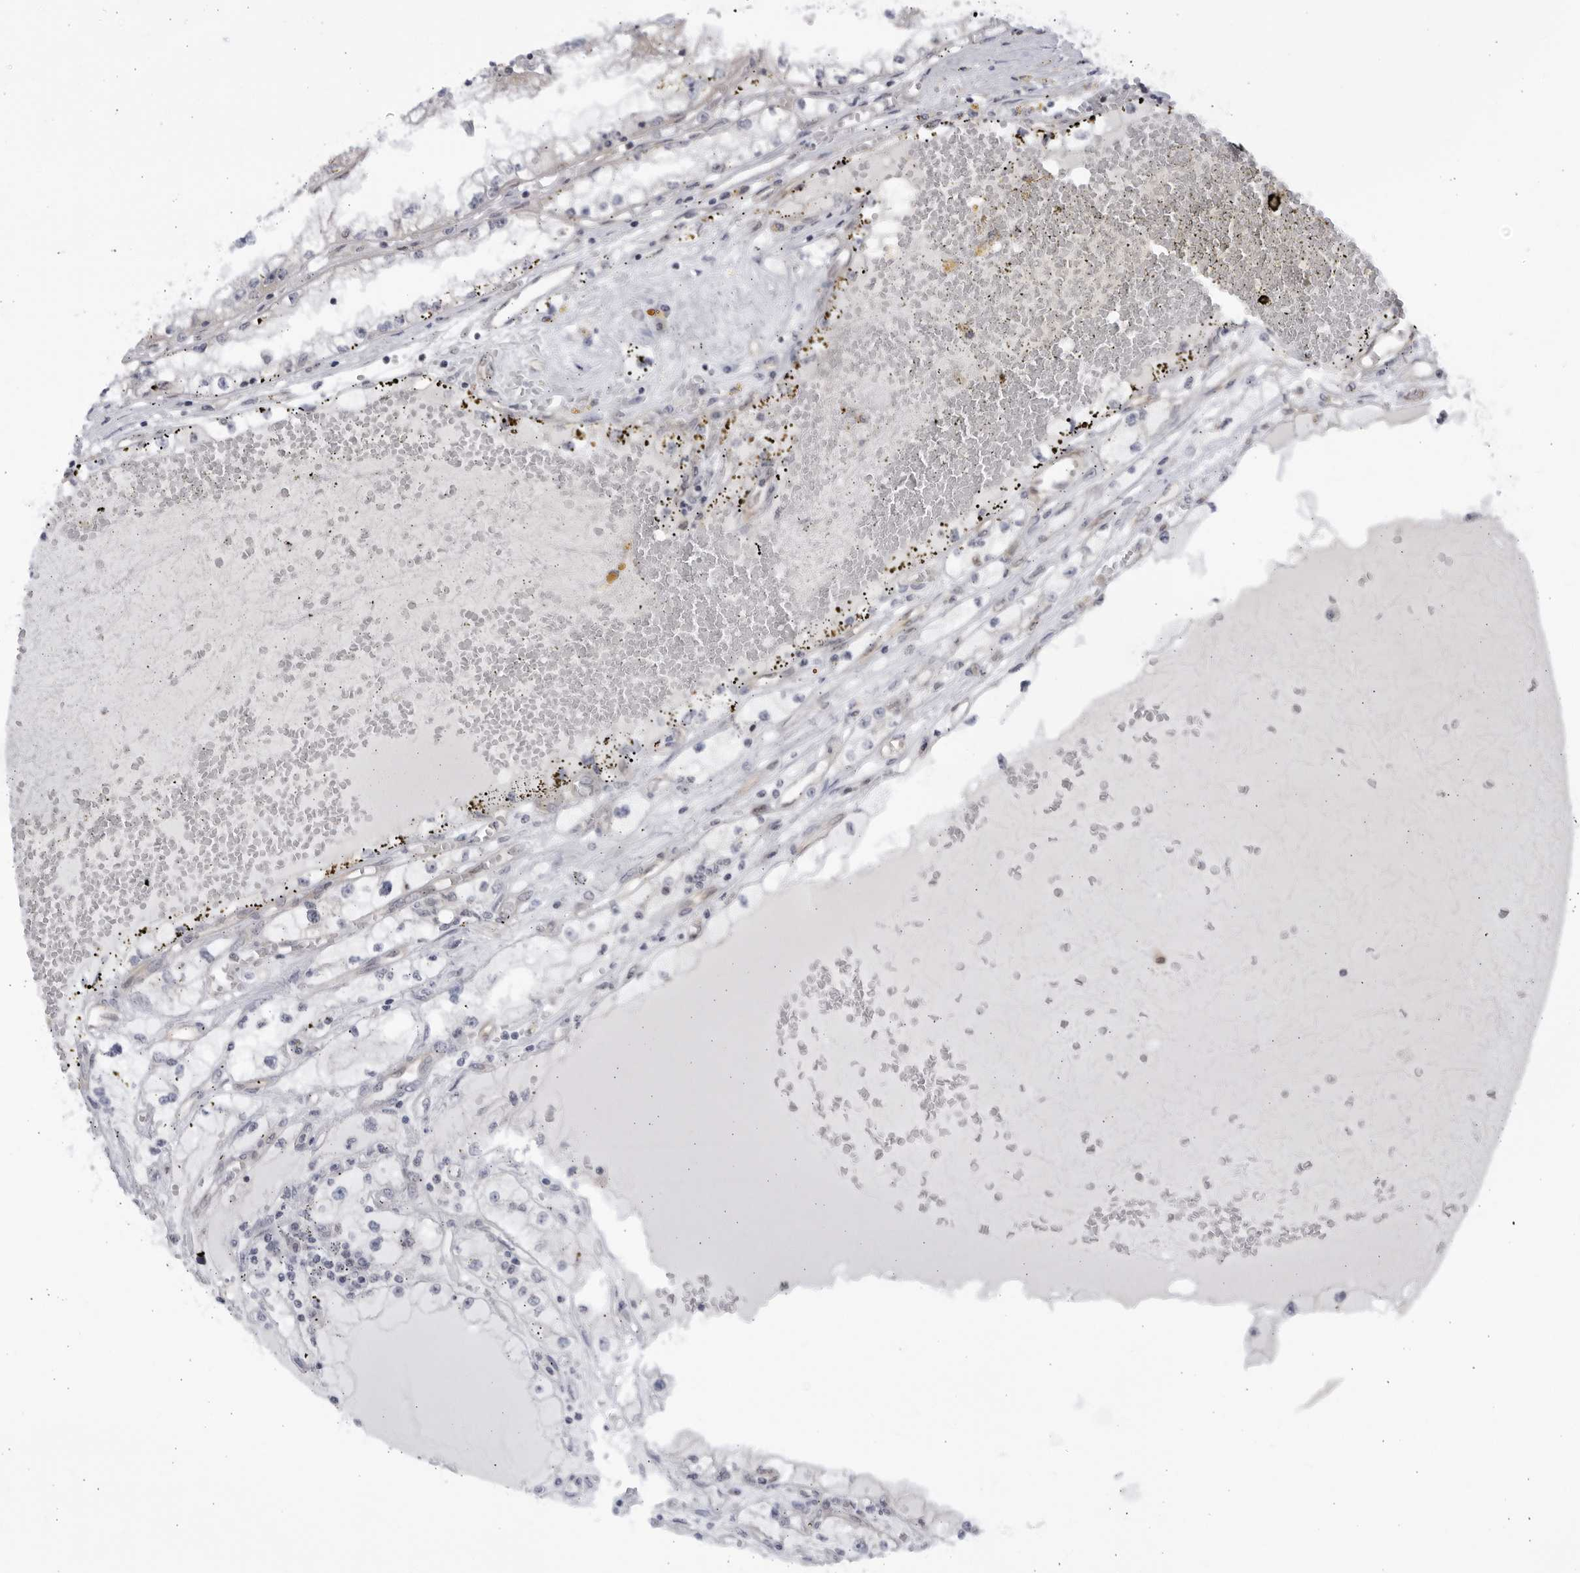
{"staining": {"intensity": "negative", "quantity": "none", "location": "none"}, "tissue": "renal cancer", "cell_type": "Tumor cells", "image_type": "cancer", "snomed": [{"axis": "morphology", "description": "Adenocarcinoma, NOS"}, {"axis": "topography", "description": "Kidney"}], "caption": "IHC histopathology image of neoplastic tissue: renal adenocarcinoma stained with DAB (3,3'-diaminobenzidine) displays no significant protein staining in tumor cells.", "gene": "ITGB3BP", "patient": {"sex": "male", "age": 56}}